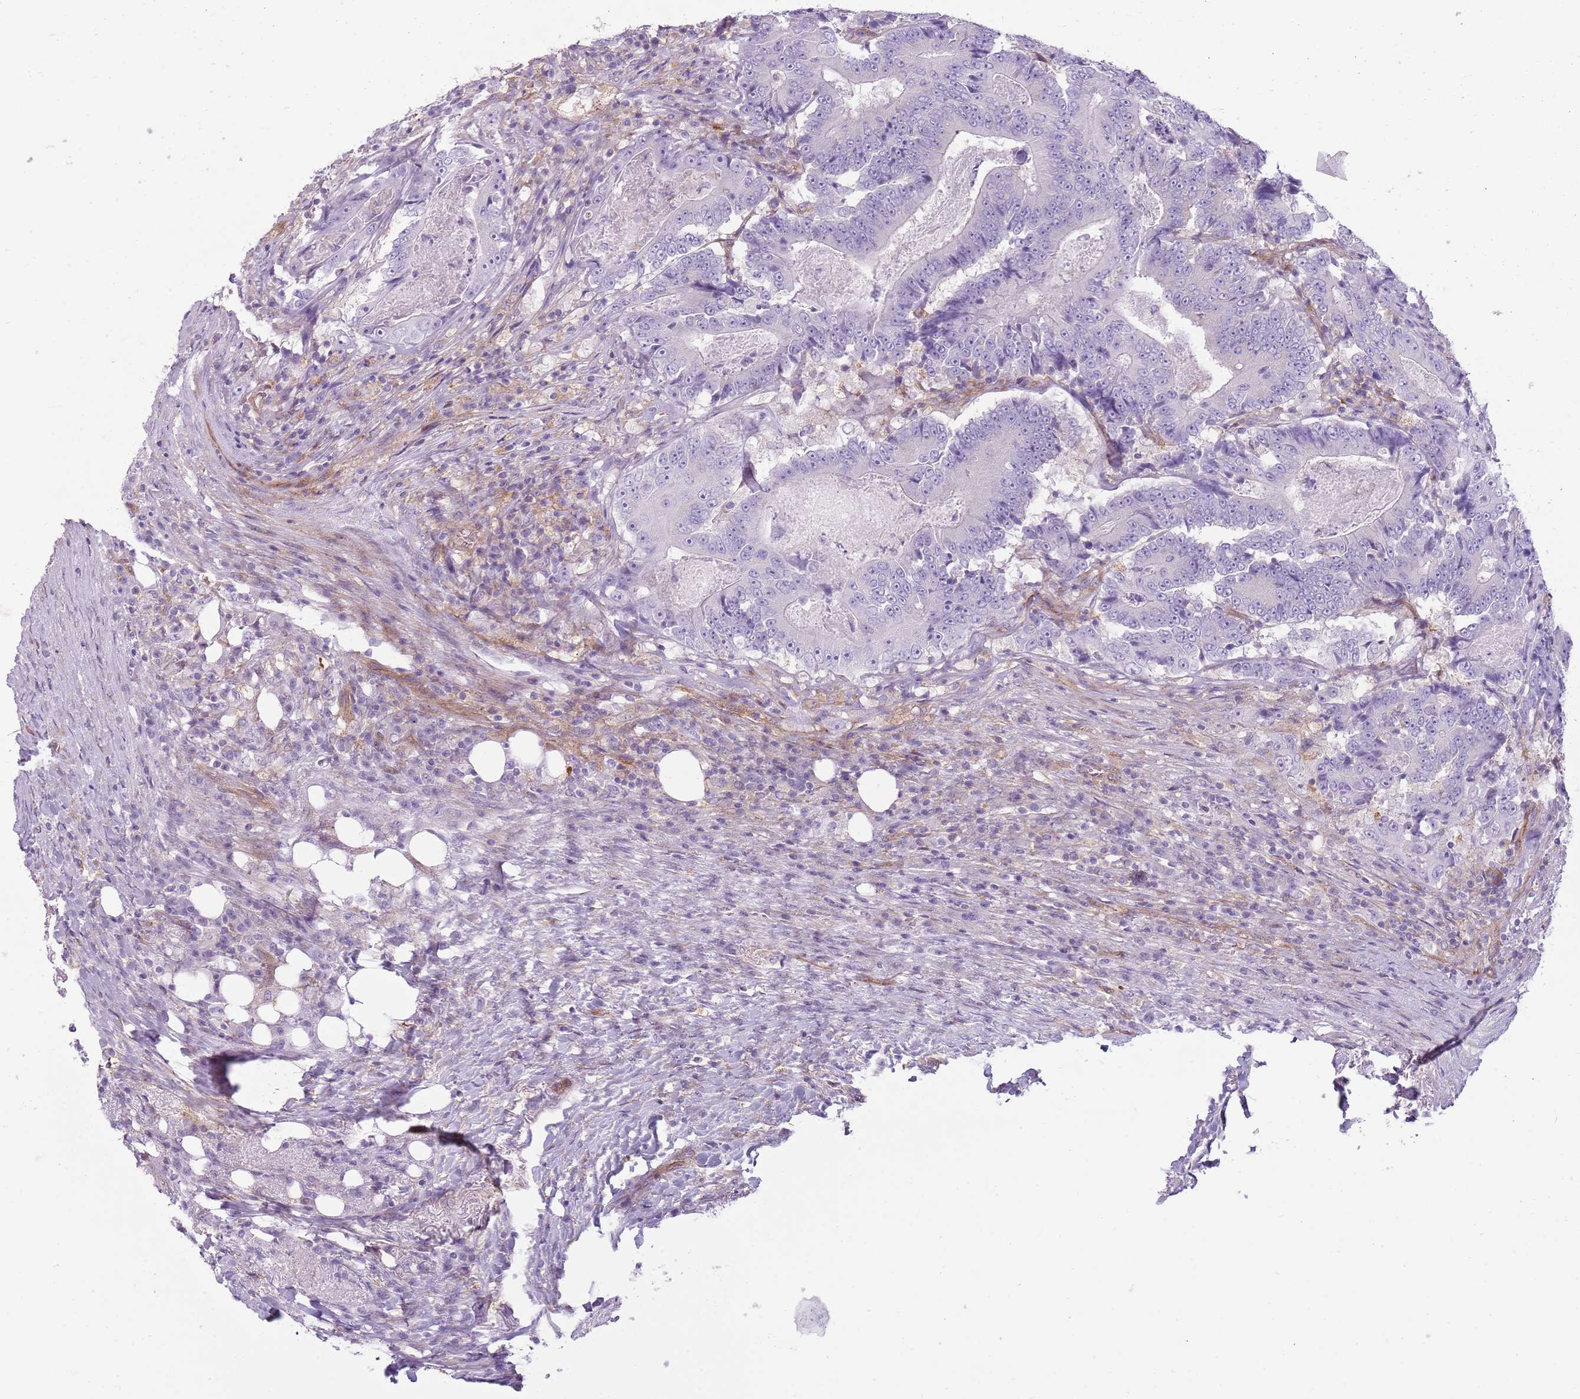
{"staining": {"intensity": "negative", "quantity": "none", "location": "none"}, "tissue": "colorectal cancer", "cell_type": "Tumor cells", "image_type": "cancer", "snomed": [{"axis": "morphology", "description": "Adenocarcinoma, NOS"}, {"axis": "topography", "description": "Colon"}], "caption": "This is an immunohistochemistry histopathology image of colorectal cancer. There is no expression in tumor cells.", "gene": "SNX1", "patient": {"sex": "male", "age": 83}}